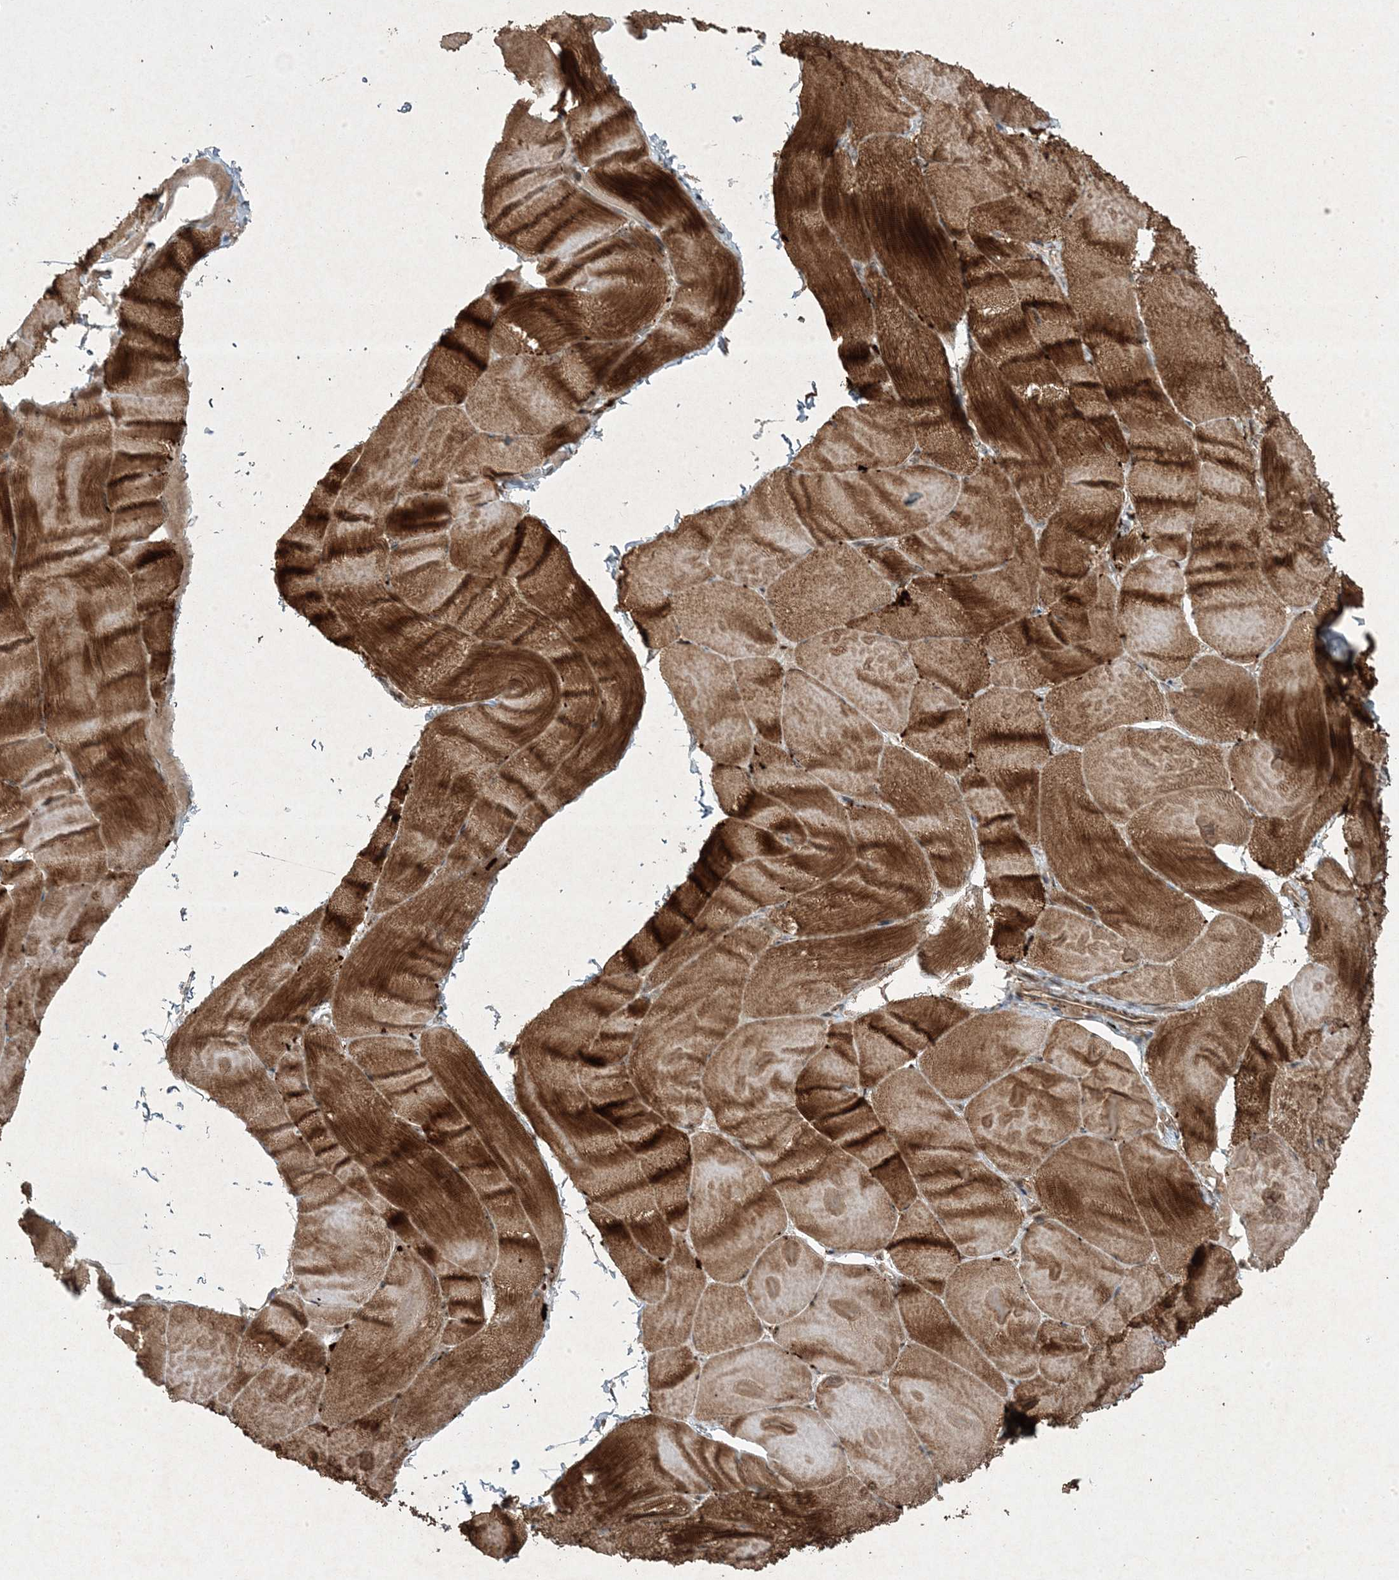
{"staining": {"intensity": "strong", "quantity": ">75%", "location": "cytoplasmic/membranous"}, "tissue": "skeletal muscle", "cell_type": "Myocytes", "image_type": "normal", "snomed": [{"axis": "morphology", "description": "Normal tissue, NOS"}, {"axis": "morphology", "description": "Basal cell carcinoma"}, {"axis": "topography", "description": "Skeletal muscle"}], "caption": "Normal skeletal muscle reveals strong cytoplasmic/membranous staining in approximately >75% of myocytes, visualized by immunohistochemistry.", "gene": "PLEKHM2", "patient": {"sex": "female", "age": 64}}